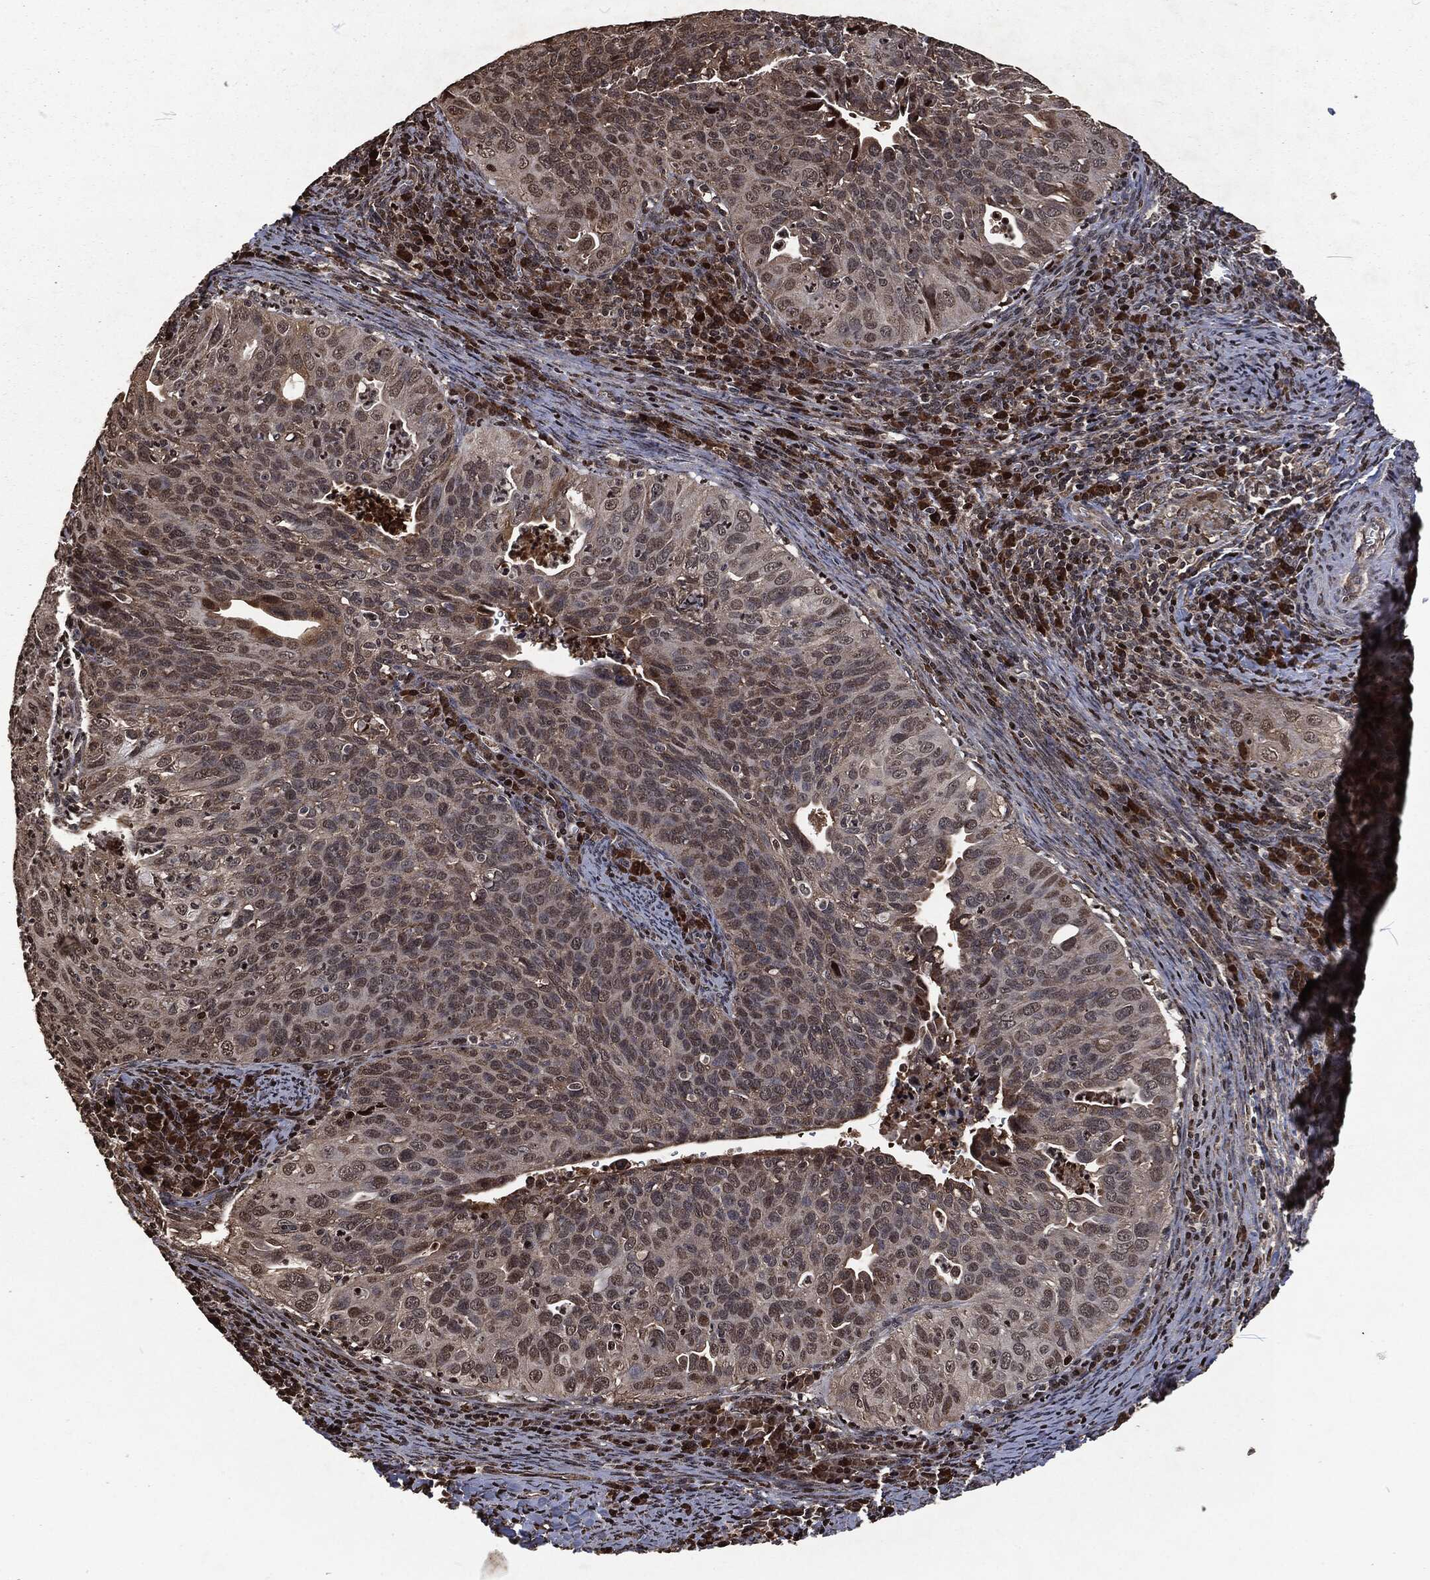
{"staining": {"intensity": "moderate", "quantity": "<25%", "location": "cytoplasmic/membranous"}, "tissue": "cervical cancer", "cell_type": "Tumor cells", "image_type": "cancer", "snomed": [{"axis": "morphology", "description": "Squamous cell carcinoma, NOS"}, {"axis": "topography", "description": "Cervix"}], "caption": "Cervical squamous cell carcinoma stained with immunohistochemistry exhibits moderate cytoplasmic/membranous staining in about <25% of tumor cells.", "gene": "SNAI1", "patient": {"sex": "female", "age": 26}}